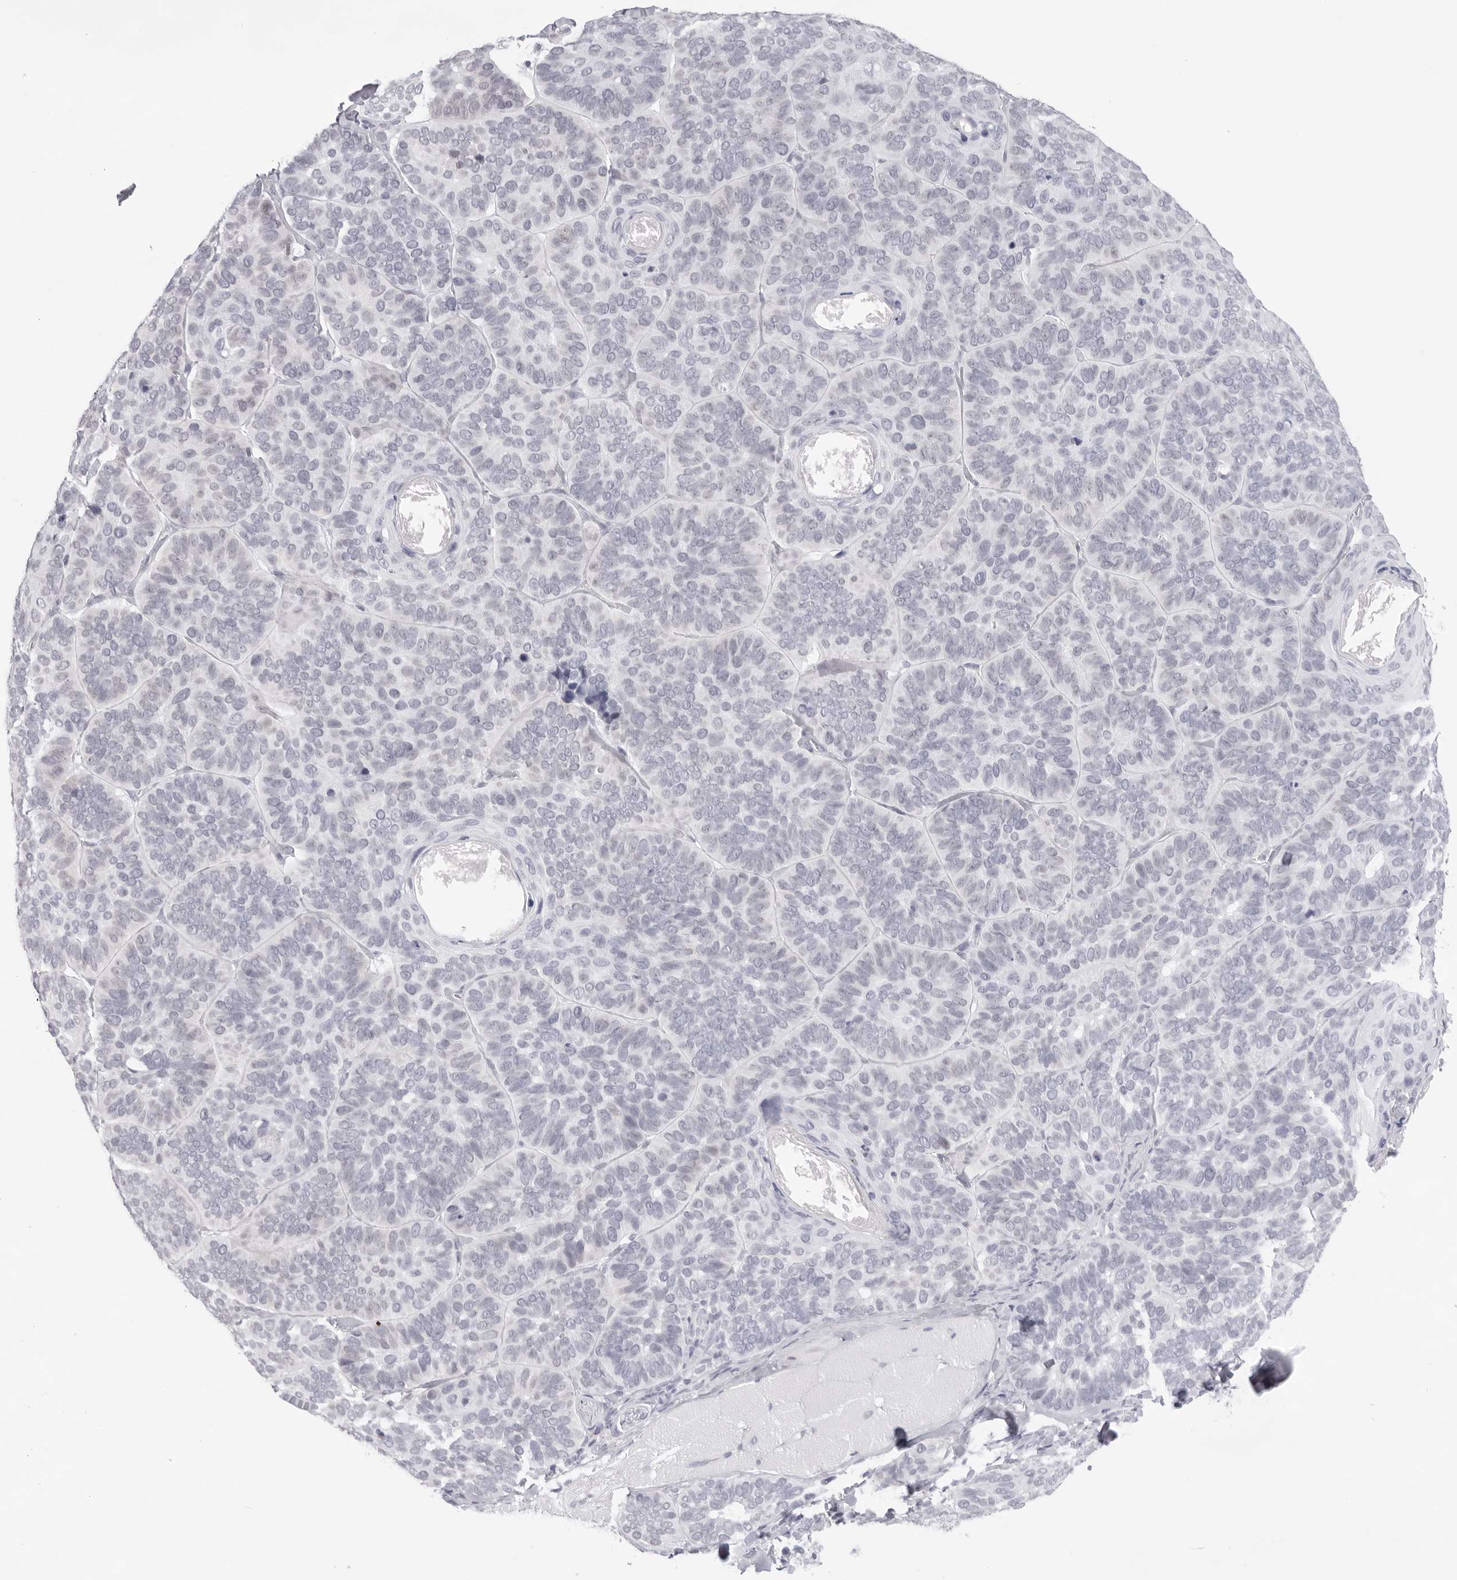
{"staining": {"intensity": "negative", "quantity": "none", "location": "none"}, "tissue": "skin cancer", "cell_type": "Tumor cells", "image_type": "cancer", "snomed": [{"axis": "morphology", "description": "Basal cell carcinoma"}, {"axis": "topography", "description": "Skin"}], "caption": "The histopathology image shows no staining of tumor cells in skin cancer (basal cell carcinoma).", "gene": "KLK12", "patient": {"sex": "male", "age": 62}}